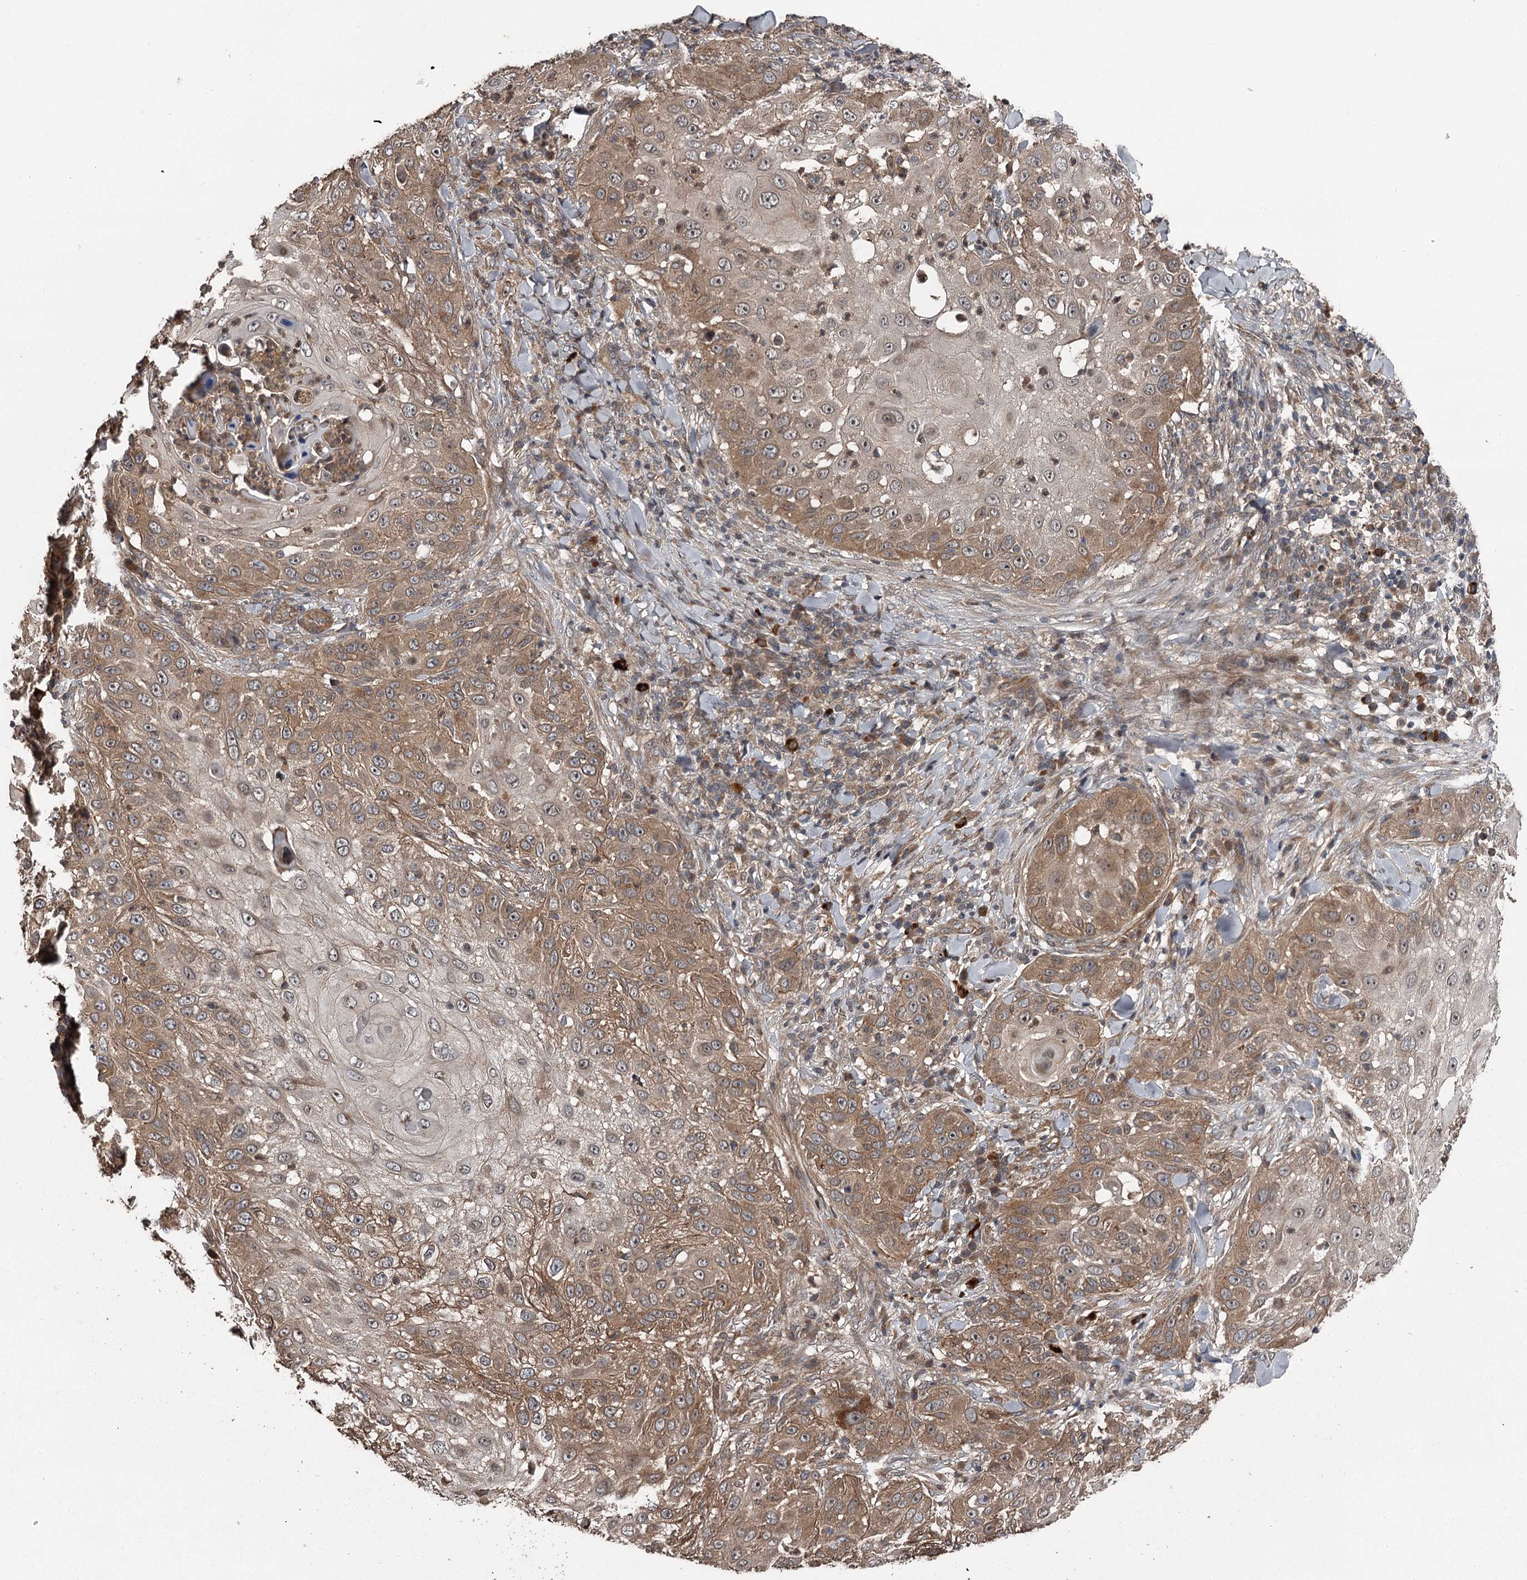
{"staining": {"intensity": "moderate", "quantity": ">75%", "location": "cytoplasmic/membranous"}, "tissue": "skin cancer", "cell_type": "Tumor cells", "image_type": "cancer", "snomed": [{"axis": "morphology", "description": "Squamous cell carcinoma, NOS"}, {"axis": "topography", "description": "Skin"}], "caption": "Immunohistochemical staining of squamous cell carcinoma (skin) reveals medium levels of moderate cytoplasmic/membranous protein expression in about >75% of tumor cells. The staining was performed using DAB, with brown indicating positive protein expression. Nuclei are stained blue with hematoxylin.", "gene": "RAB21", "patient": {"sex": "female", "age": 44}}